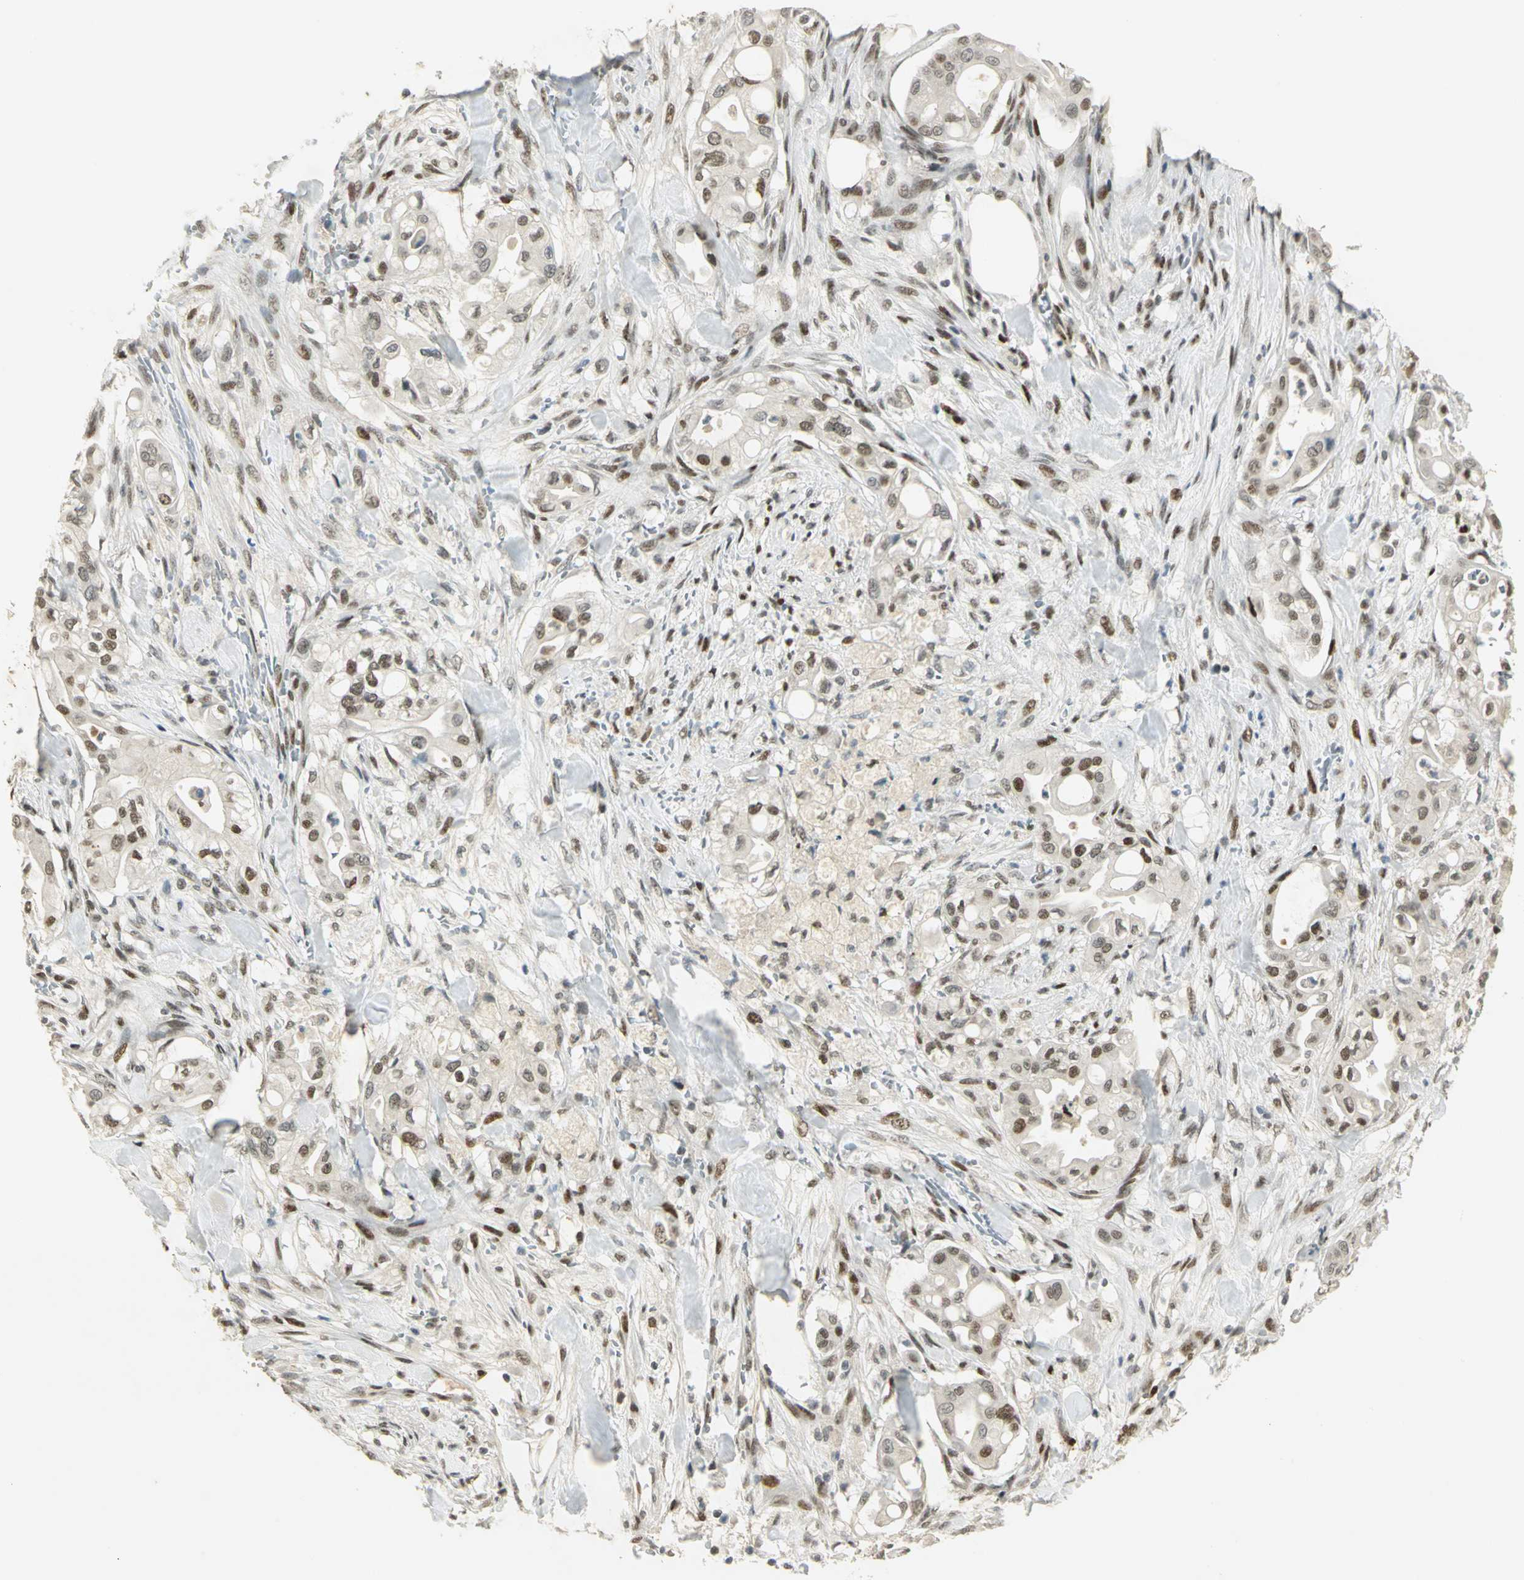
{"staining": {"intensity": "strong", "quantity": ">75%", "location": "nuclear"}, "tissue": "liver cancer", "cell_type": "Tumor cells", "image_type": "cancer", "snomed": [{"axis": "morphology", "description": "Cholangiocarcinoma"}, {"axis": "topography", "description": "Liver"}], "caption": "IHC of liver cancer demonstrates high levels of strong nuclear positivity in about >75% of tumor cells.", "gene": "AK6", "patient": {"sex": "female", "age": 68}}